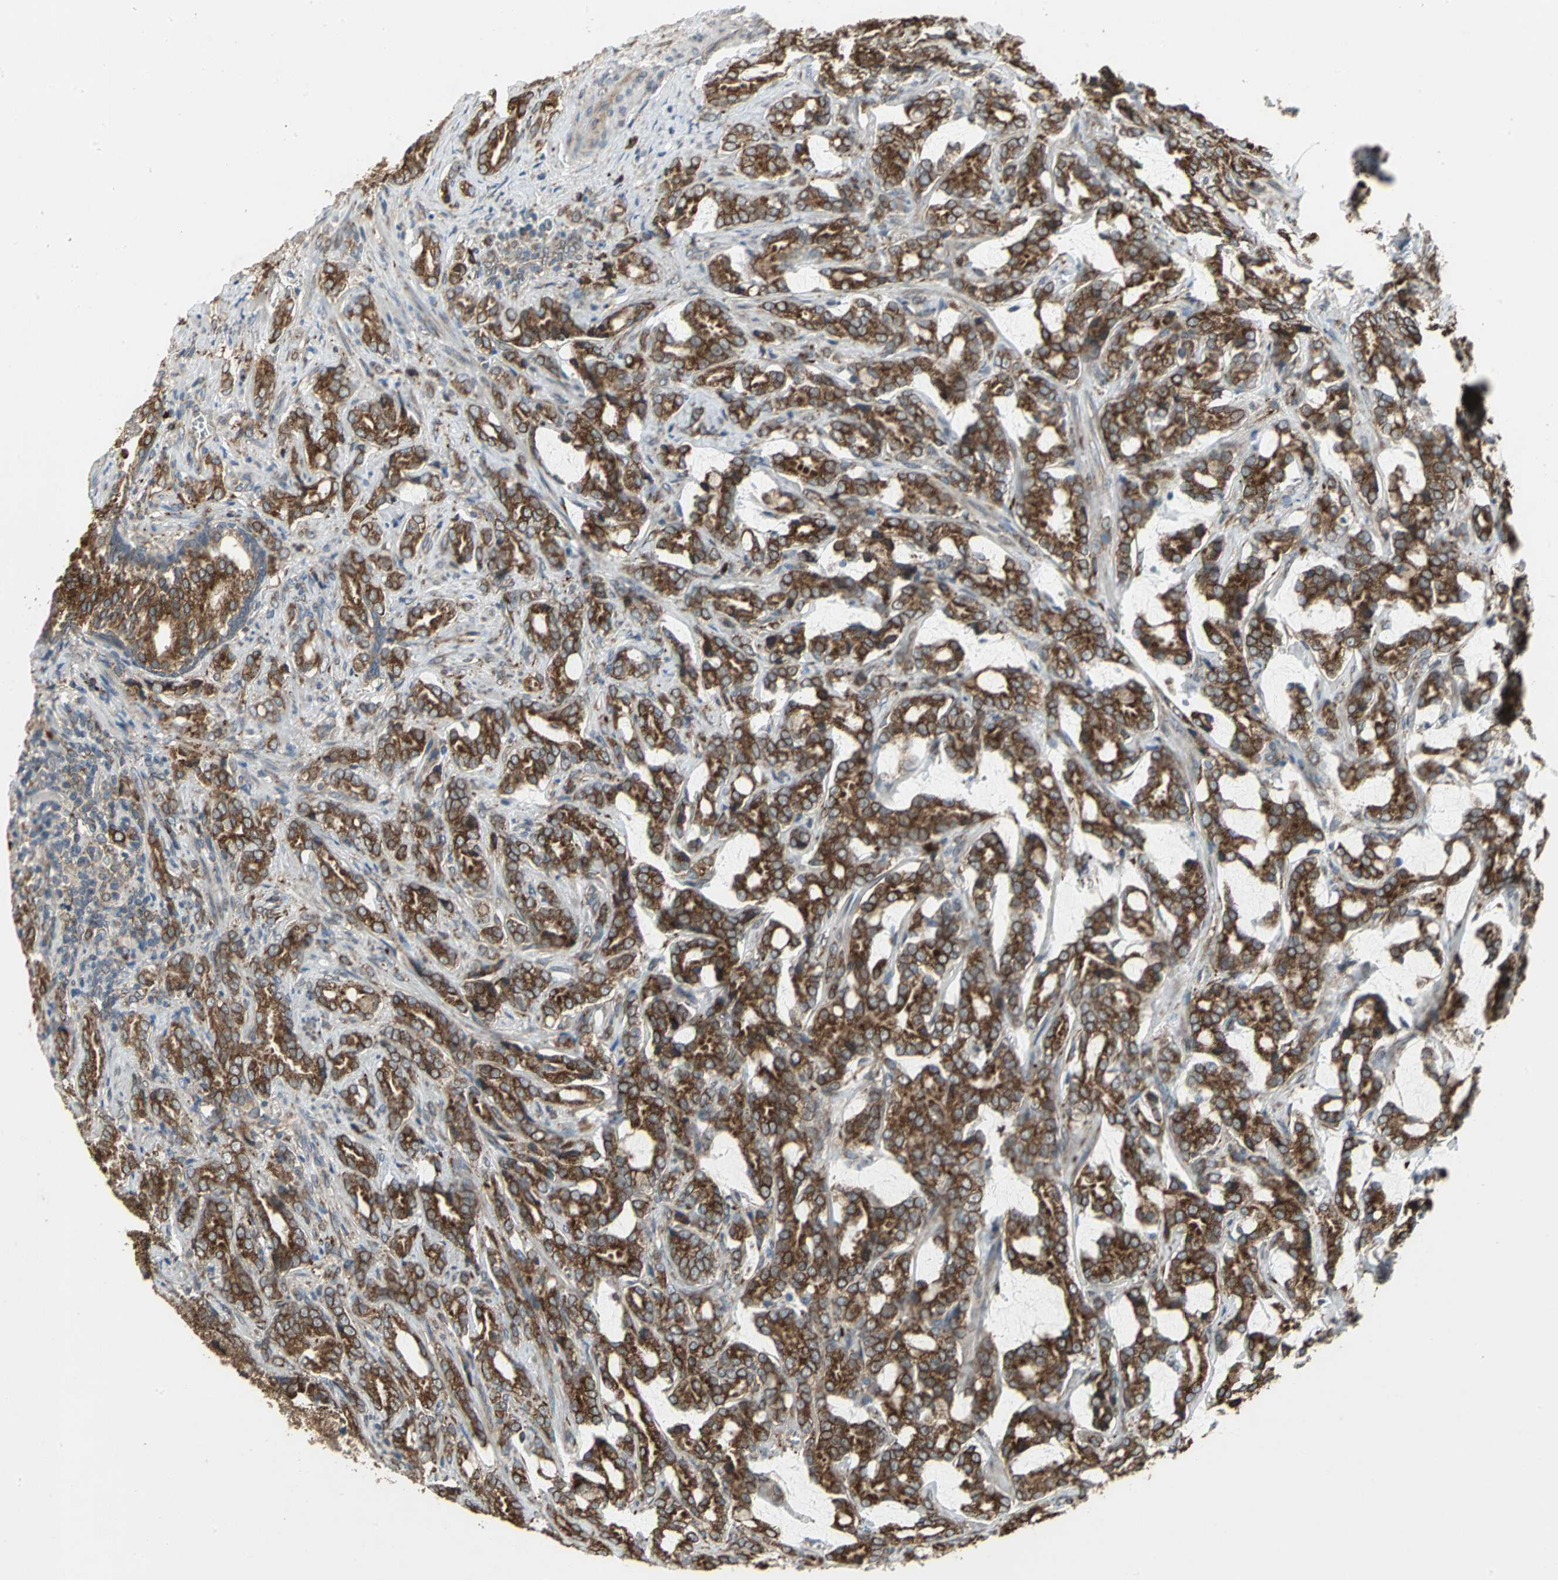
{"staining": {"intensity": "strong", "quantity": ">75%", "location": "cytoplasmic/membranous"}, "tissue": "prostate cancer", "cell_type": "Tumor cells", "image_type": "cancer", "snomed": [{"axis": "morphology", "description": "Adenocarcinoma, Low grade"}, {"axis": "topography", "description": "Prostate"}], "caption": "Immunohistochemical staining of human prostate cancer (low-grade adenocarcinoma) reveals high levels of strong cytoplasmic/membranous protein positivity in approximately >75% of tumor cells.", "gene": "SYVN1", "patient": {"sex": "male", "age": 58}}